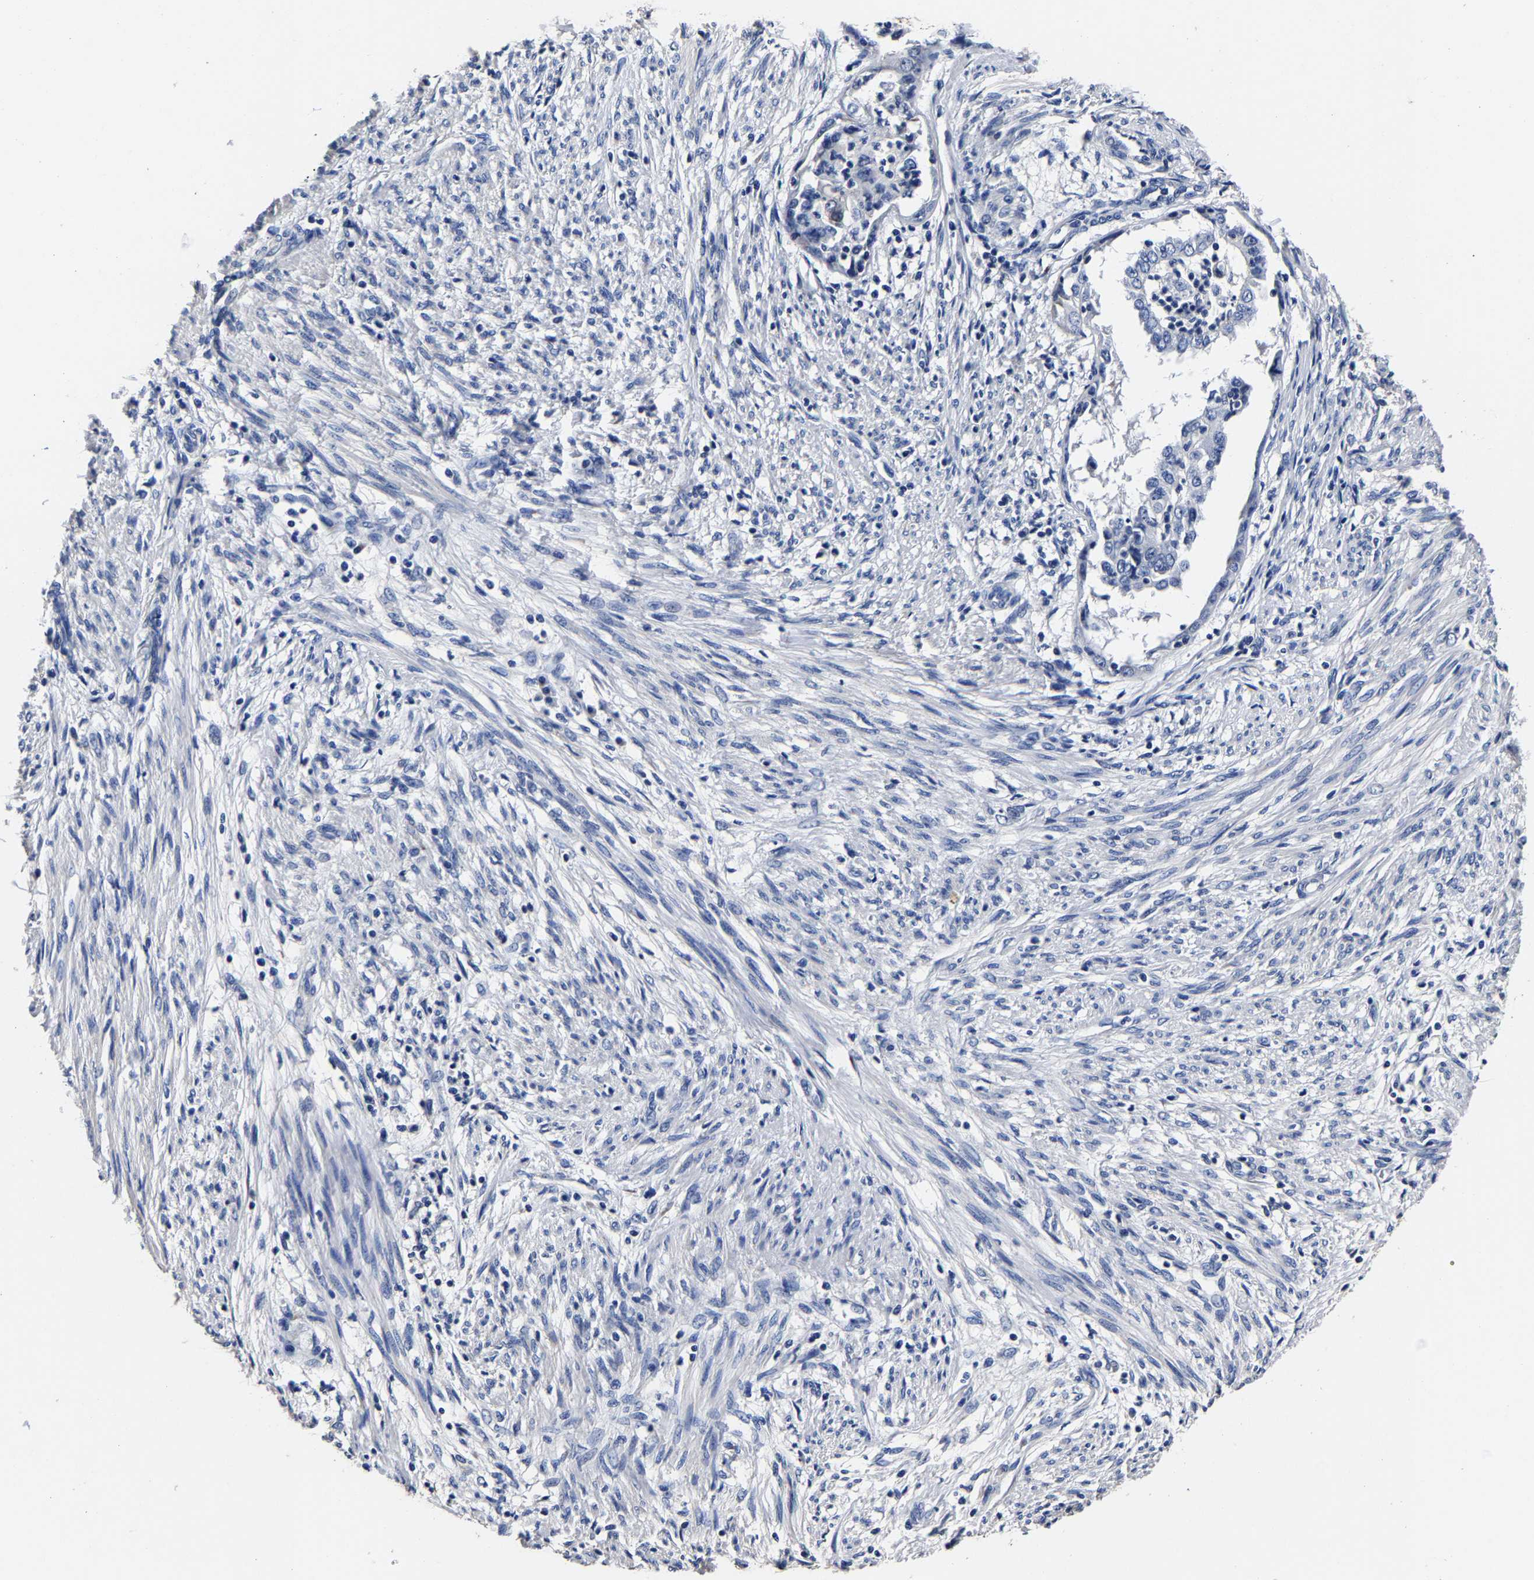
{"staining": {"intensity": "negative", "quantity": "none", "location": "none"}, "tissue": "endometrial cancer", "cell_type": "Tumor cells", "image_type": "cancer", "snomed": [{"axis": "morphology", "description": "Adenocarcinoma, NOS"}, {"axis": "topography", "description": "Endometrium"}], "caption": "Immunohistochemistry (IHC) histopathology image of neoplastic tissue: adenocarcinoma (endometrial) stained with DAB demonstrates no significant protein staining in tumor cells.", "gene": "AKAP4", "patient": {"sex": "female", "age": 85}}